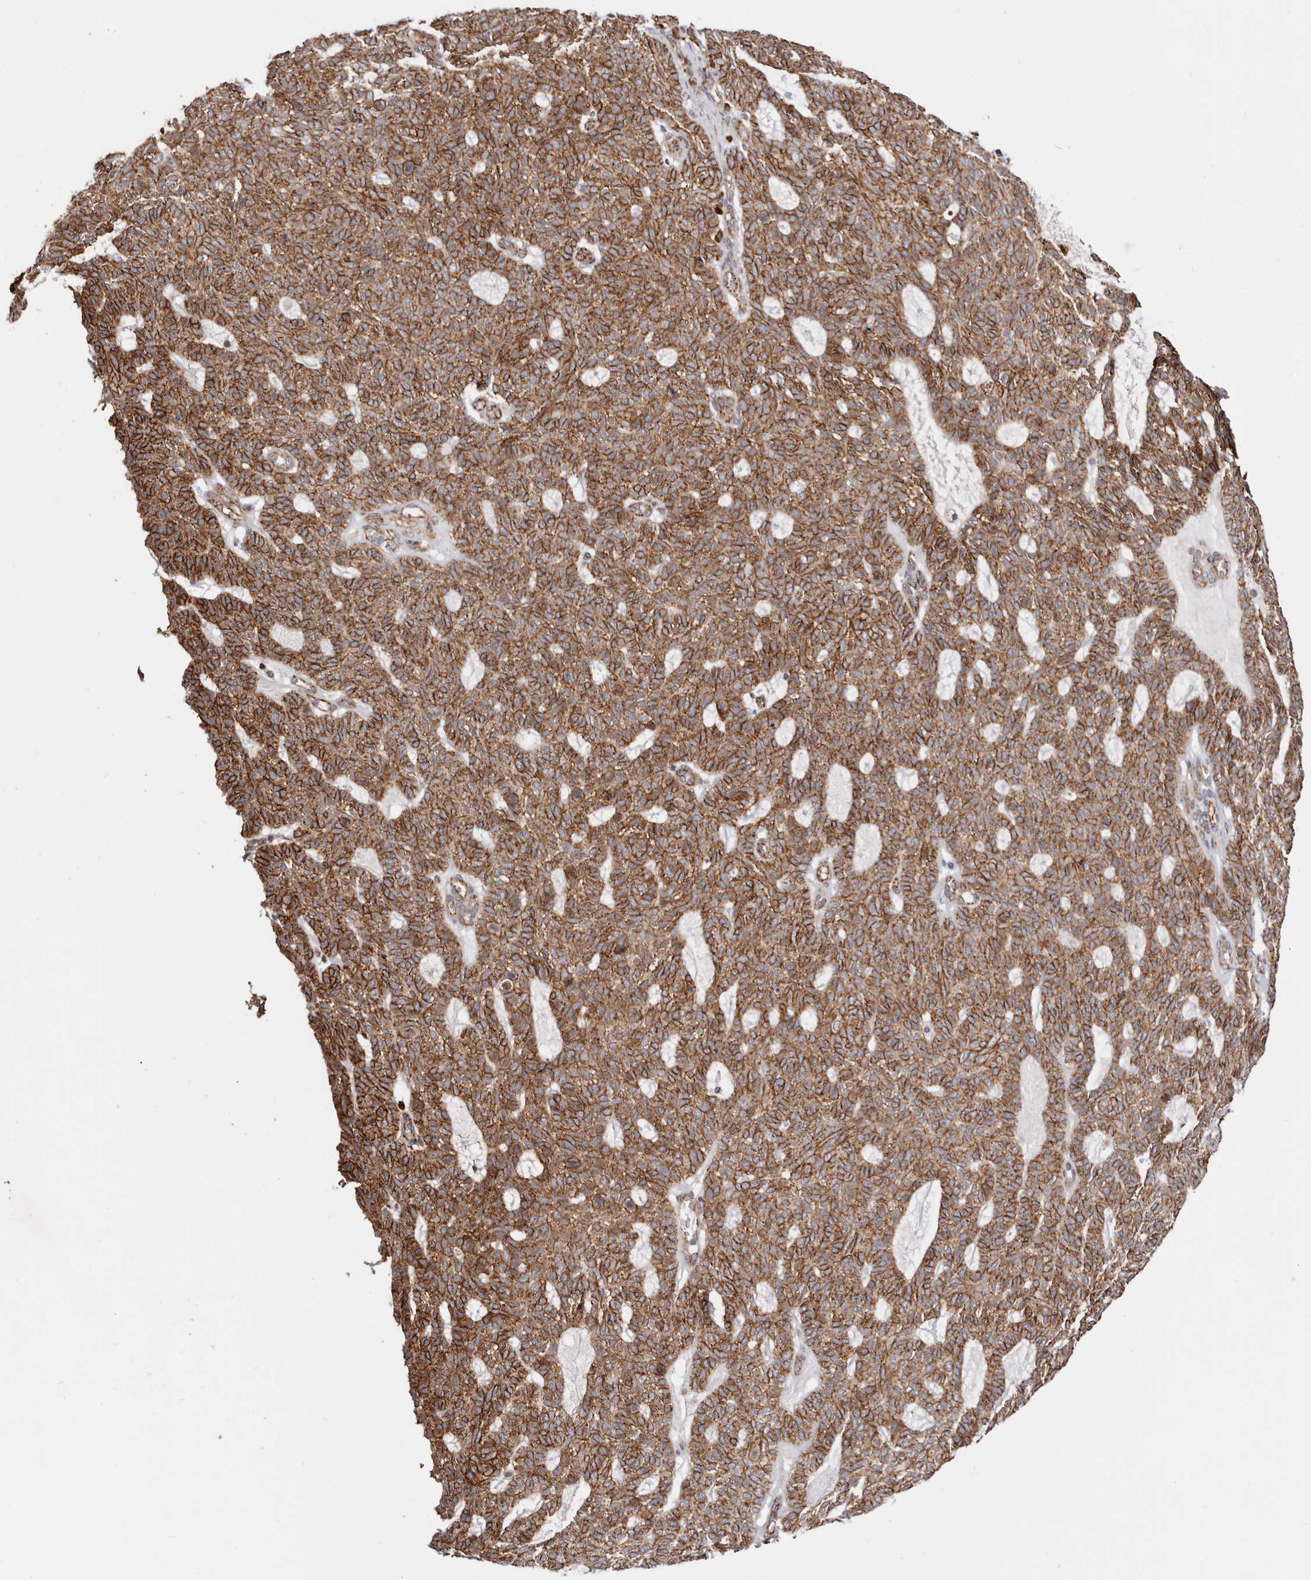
{"staining": {"intensity": "strong", "quantity": ">75%", "location": "cytoplasmic/membranous"}, "tissue": "skin cancer", "cell_type": "Tumor cells", "image_type": "cancer", "snomed": [{"axis": "morphology", "description": "Squamous cell carcinoma, NOS"}, {"axis": "topography", "description": "Skin"}], "caption": "Strong cytoplasmic/membranous staining is appreciated in approximately >75% of tumor cells in skin squamous cell carcinoma.", "gene": "CTNNB1", "patient": {"sex": "female", "age": 90}}